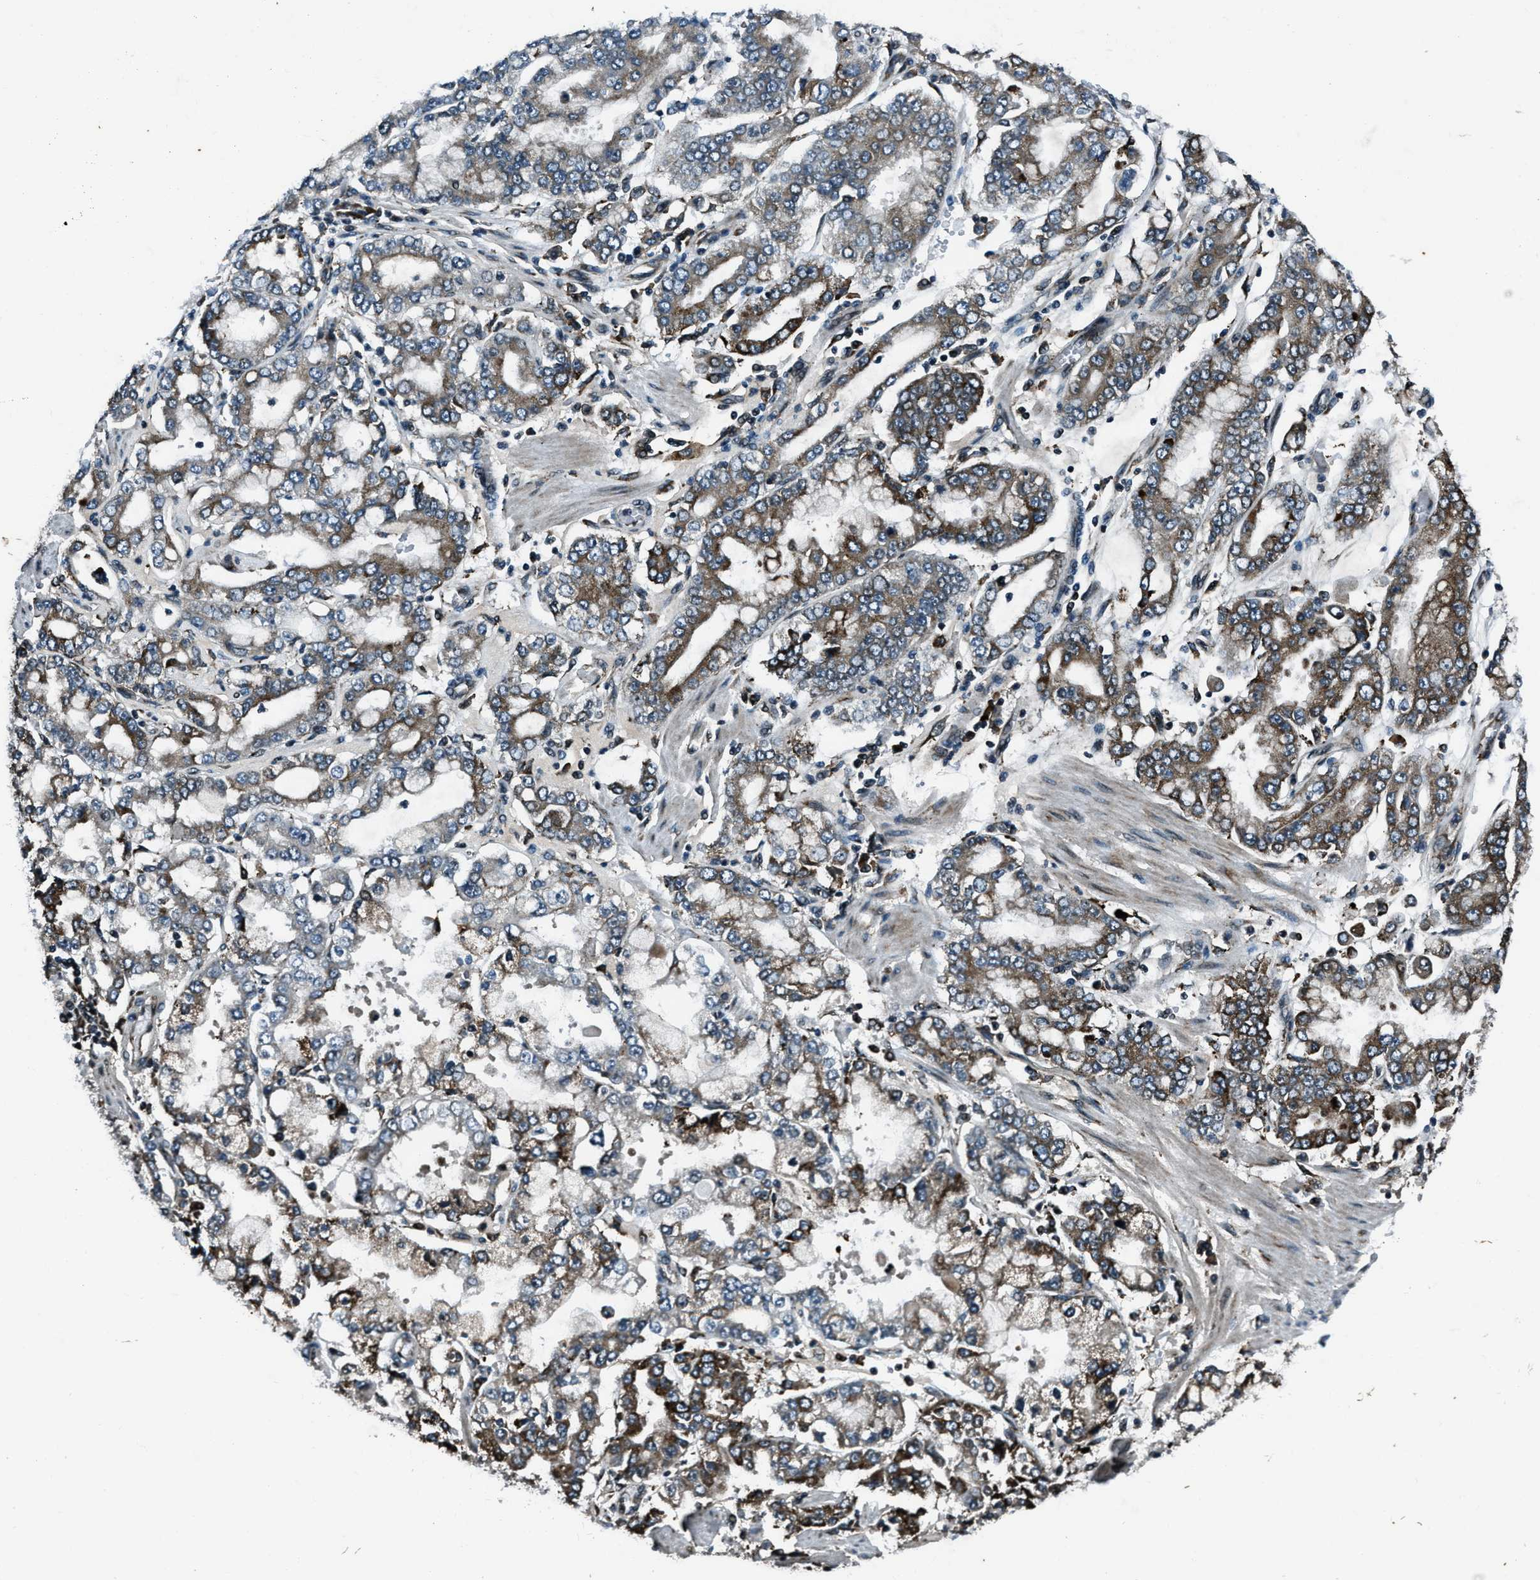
{"staining": {"intensity": "moderate", "quantity": ">75%", "location": "cytoplasmic/membranous"}, "tissue": "stomach cancer", "cell_type": "Tumor cells", "image_type": "cancer", "snomed": [{"axis": "morphology", "description": "Adenocarcinoma, NOS"}, {"axis": "topography", "description": "Stomach"}], "caption": "Tumor cells reveal medium levels of moderate cytoplasmic/membranous expression in about >75% of cells in adenocarcinoma (stomach).", "gene": "ACTL9", "patient": {"sex": "male", "age": 76}}